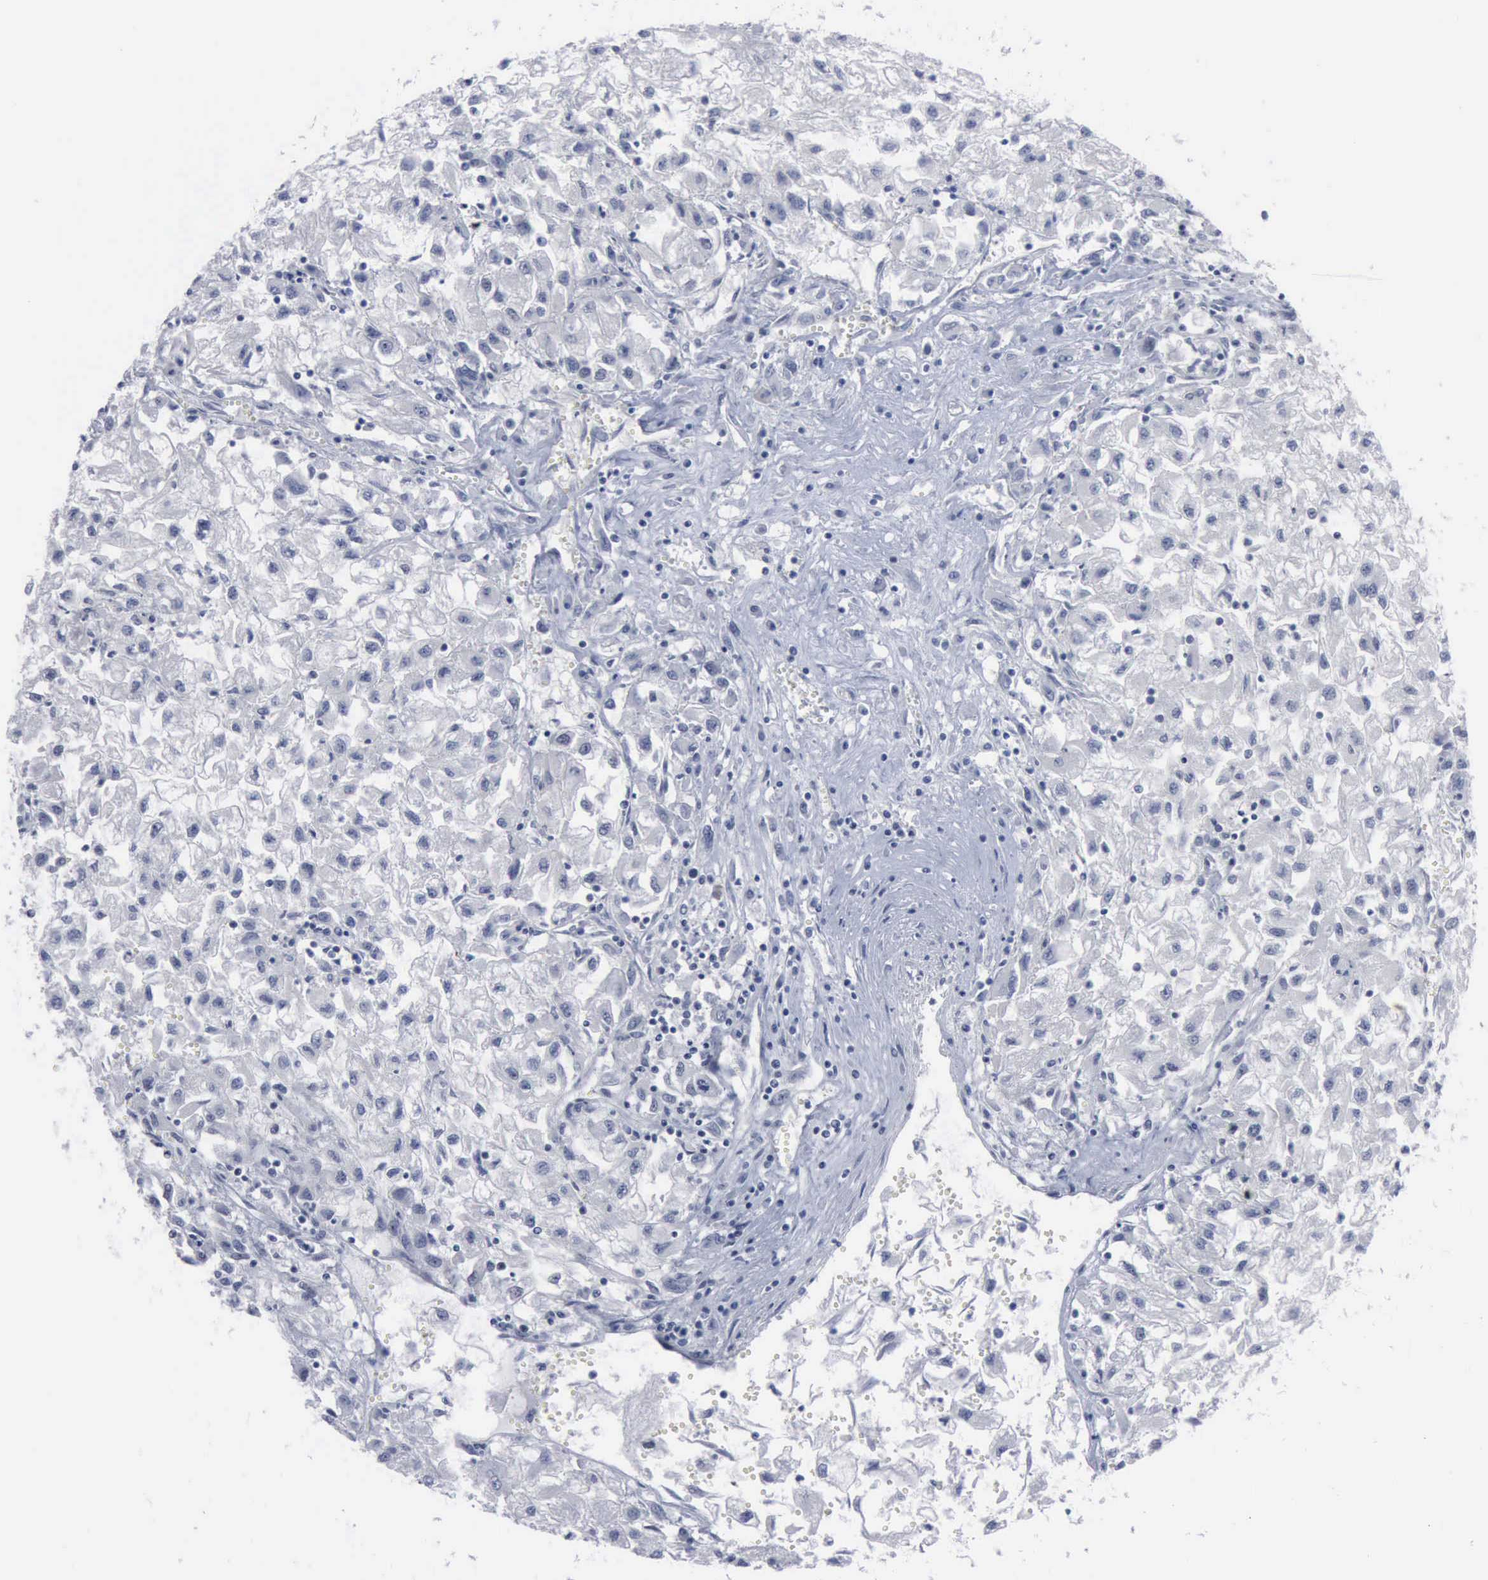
{"staining": {"intensity": "negative", "quantity": "none", "location": "none"}, "tissue": "renal cancer", "cell_type": "Tumor cells", "image_type": "cancer", "snomed": [{"axis": "morphology", "description": "Adenocarcinoma, NOS"}, {"axis": "topography", "description": "Kidney"}], "caption": "Image shows no significant protein staining in tumor cells of renal cancer (adenocarcinoma).", "gene": "MCM5", "patient": {"sex": "male", "age": 59}}